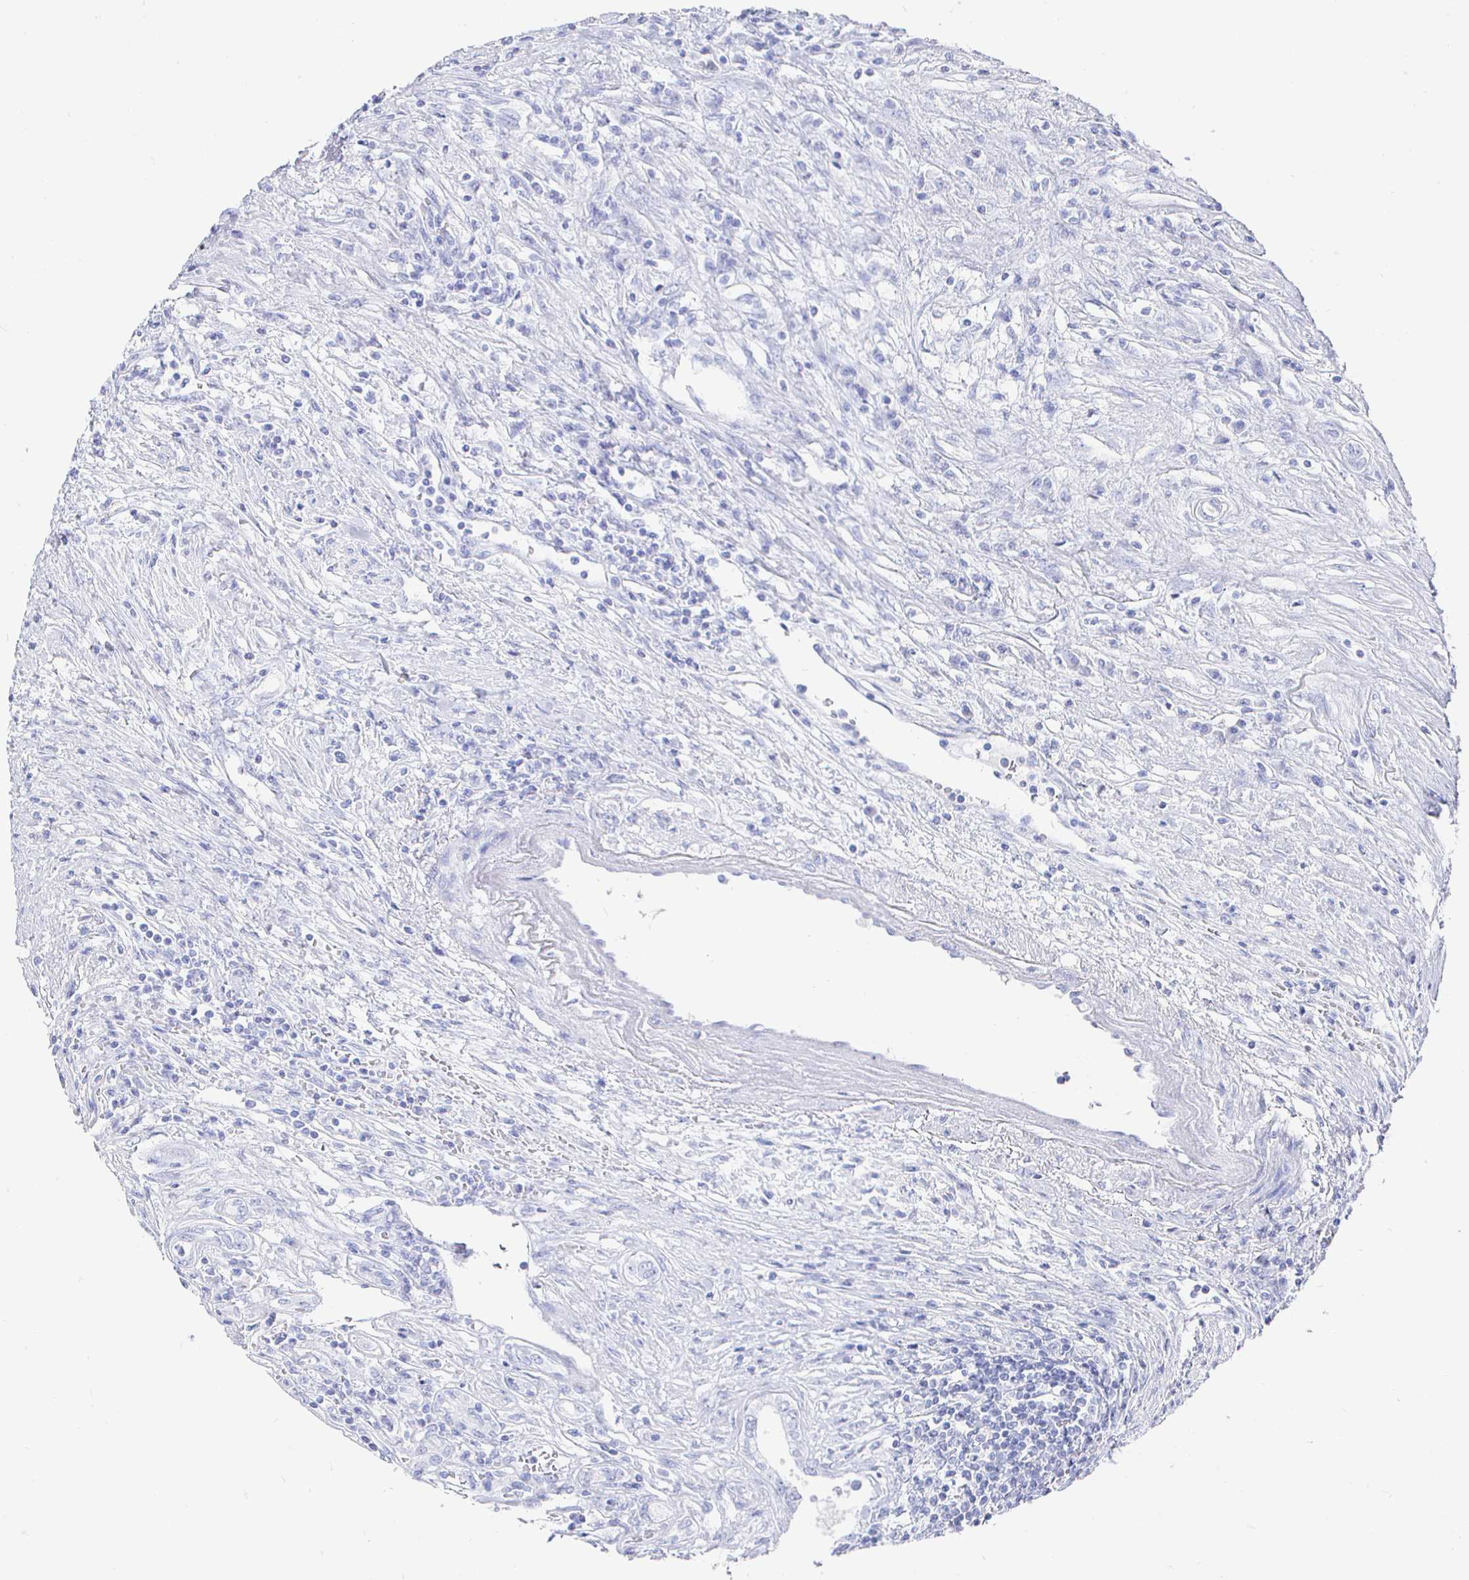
{"staining": {"intensity": "negative", "quantity": "none", "location": "none"}, "tissue": "renal cancer", "cell_type": "Tumor cells", "image_type": "cancer", "snomed": [{"axis": "morphology", "description": "Adenocarcinoma, NOS"}, {"axis": "topography", "description": "Kidney"}], "caption": "Immunohistochemistry (IHC) micrograph of renal cancer stained for a protein (brown), which exhibits no expression in tumor cells.", "gene": "CLCA1", "patient": {"sex": "female", "age": 67}}